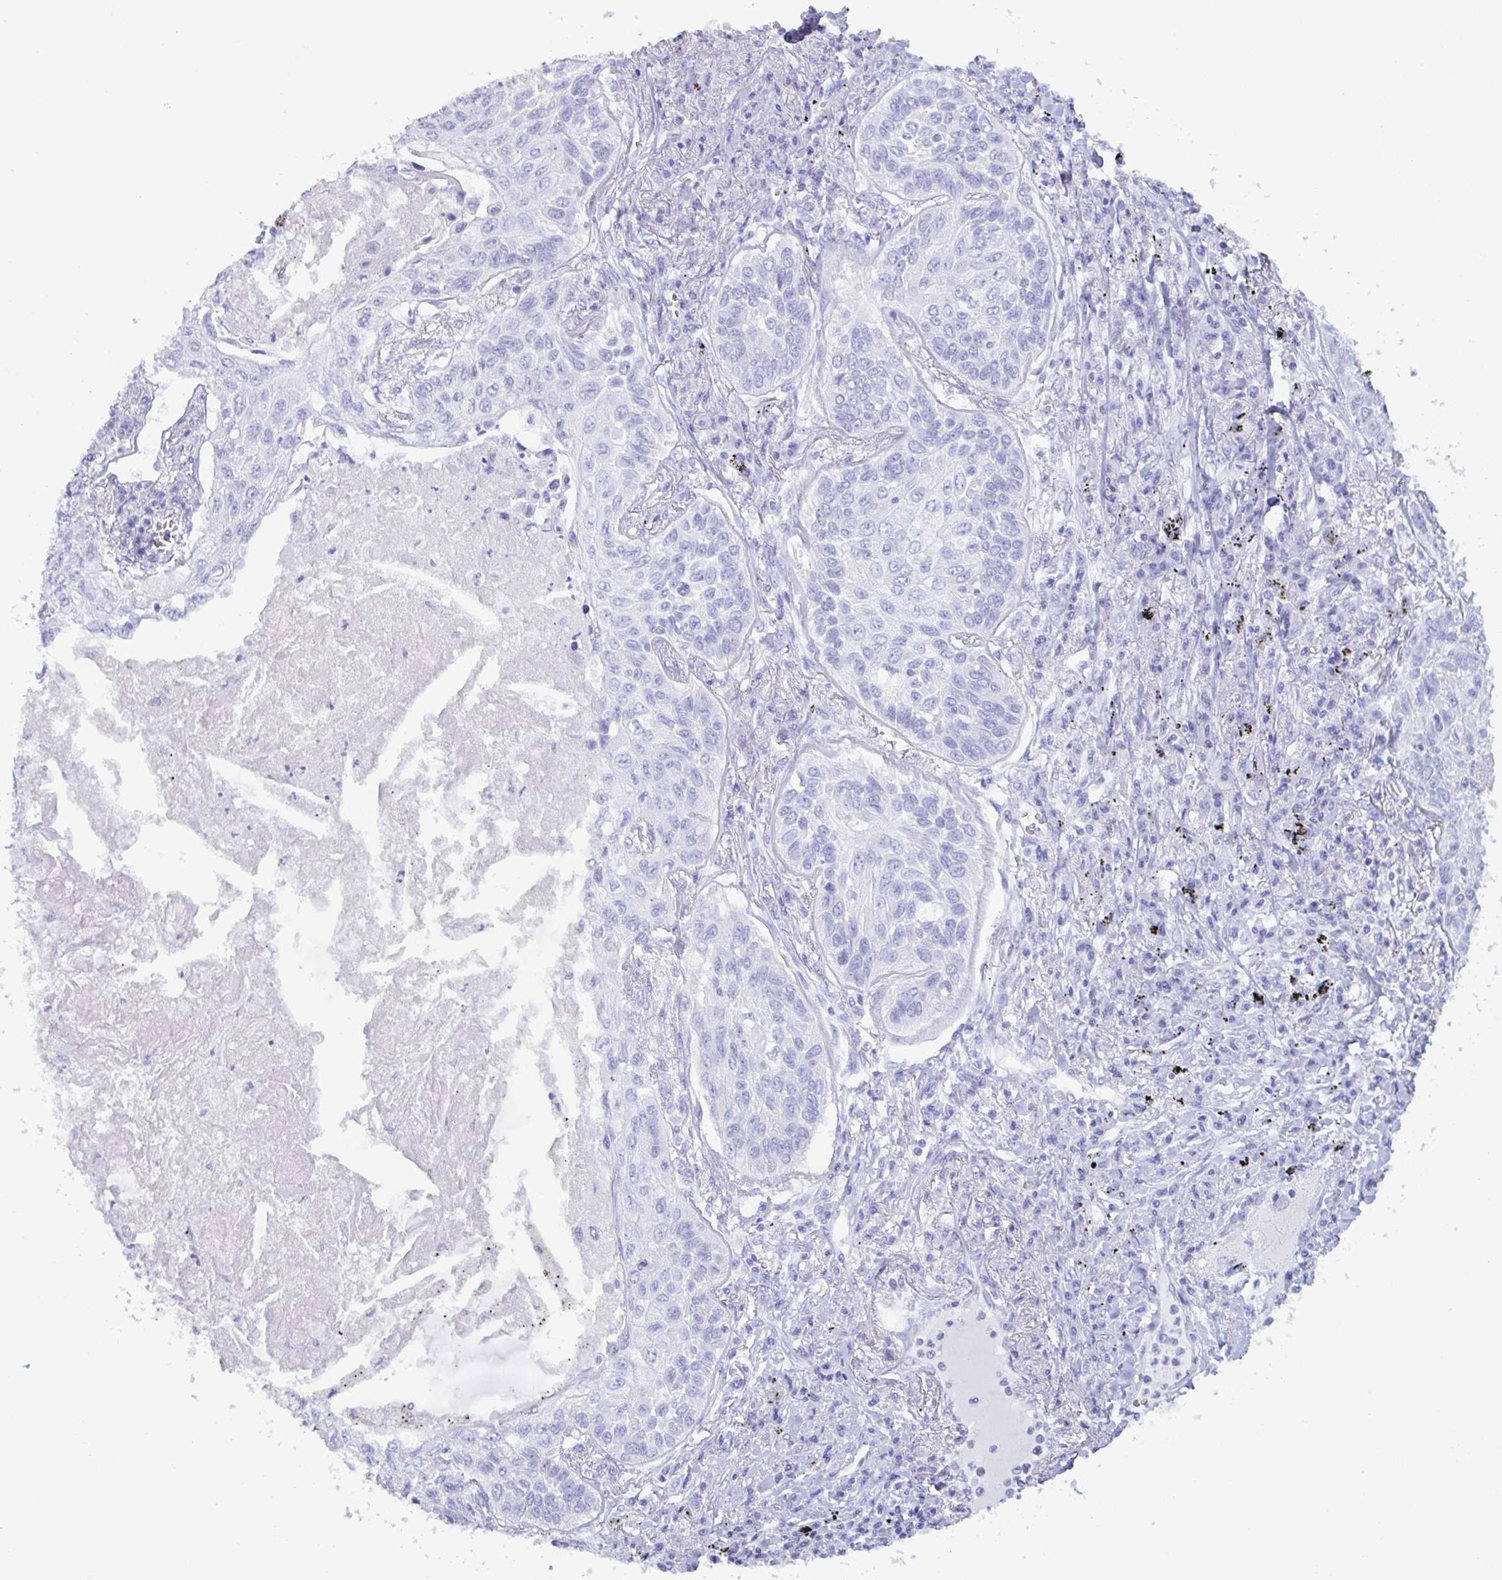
{"staining": {"intensity": "negative", "quantity": "none", "location": "none"}, "tissue": "lung cancer", "cell_type": "Tumor cells", "image_type": "cancer", "snomed": [{"axis": "morphology", "description": "Squamous cell carcinoma, NOS"}, {"axis": "topography", "description": "Lung"}], "caption": "IHC histopathology image of neoplastic tissue: human lung cancer stained with DAB (3,3'-diaminobenzidine) demonstrates no significant protein staining in tumor cells. Brightfield microscopy of IHC stained with DAB (brown) and hematoxylin (blue), captured at high magnification.", "gene": "MRGPRG", "patient": {"sex": "male", "age": 75}}